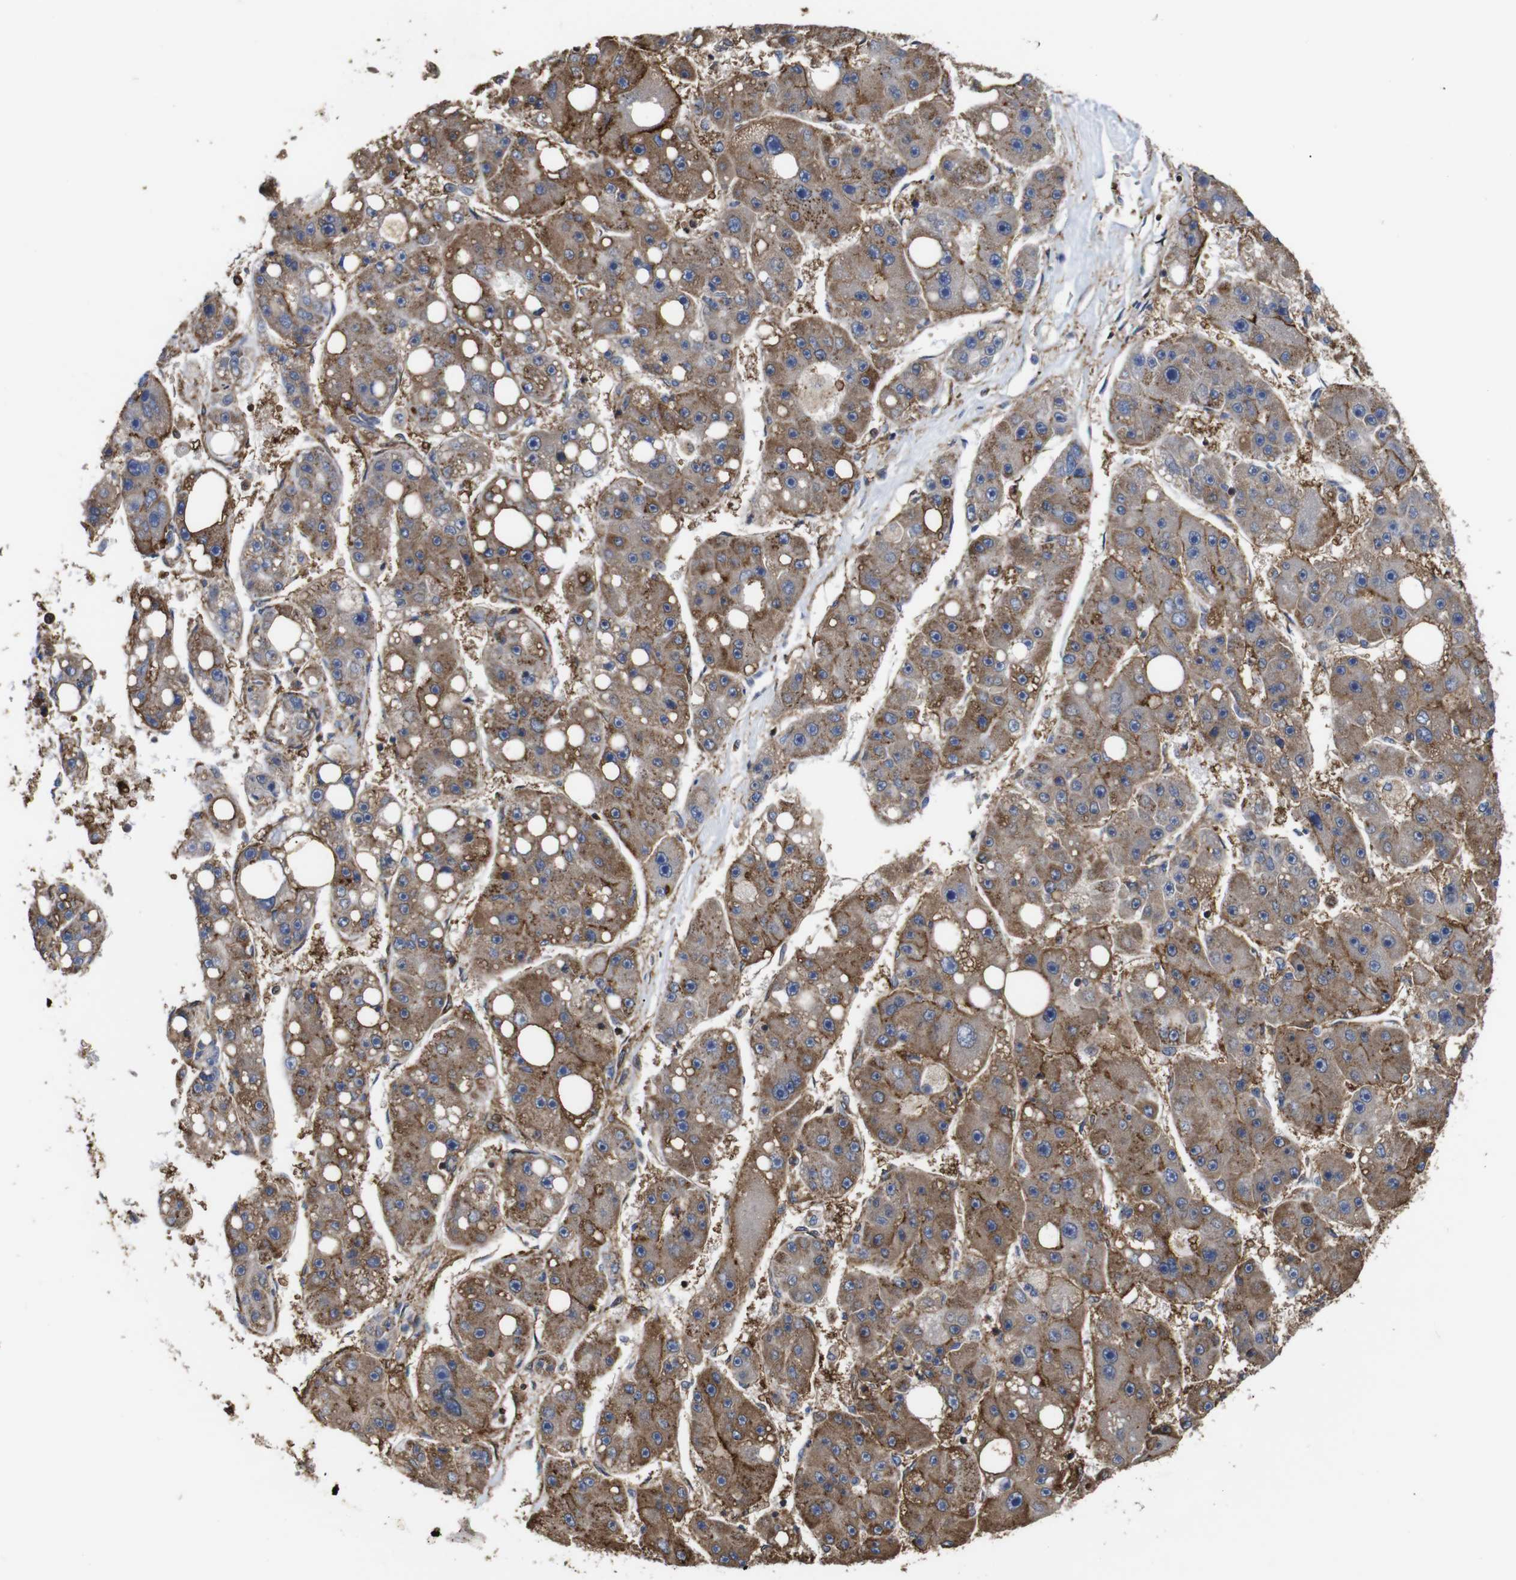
{"staining": {"intensity": "moderate", "quantity": ">75%", "location": "cytoplasmic/membranous"}, "tissue": "liver cancer", "cell_type": "Tumor cells", "image_type": "cancer", "snomed": [{"axis": "morphology", "description": "Carcinoma, Hepatocellular, NOS"}, {"axis": "topography", "description": "Liver"}], "caption": "Protein staining displays moderate cytoplasmic/membranous staining in approximately >75% of tumor cells in liver cancer. Using DAB (3,3'-diaminobenzidine) (brown) and hematoxylin (blue) stains, captured at high magnification using brightfield microscopy.", "gene": "PI4KA", "patient": {"sex": "female", "age": 61}}